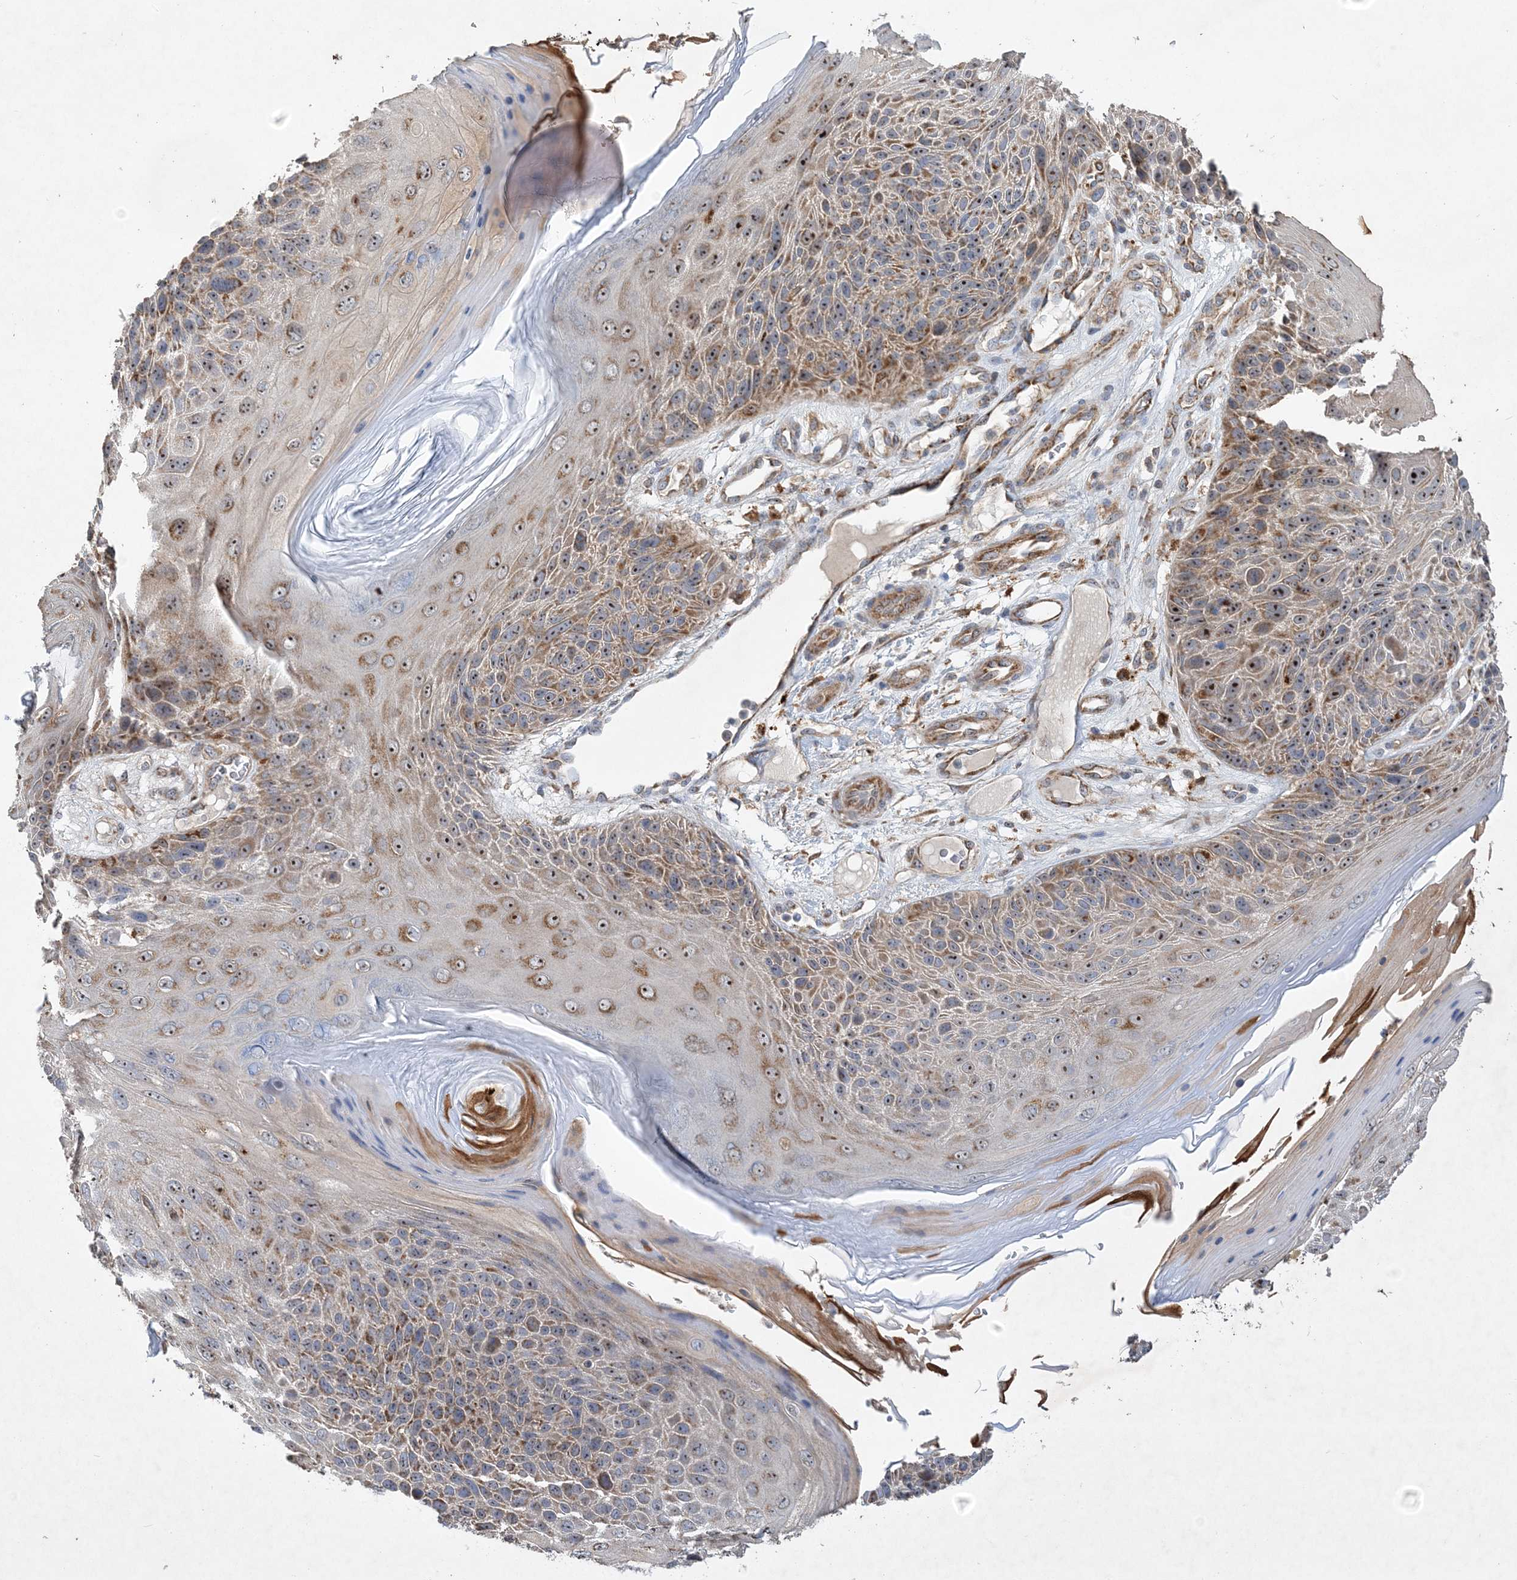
{"staining": {"intensity": "moderate", "quantity": "25%-75%", "location": "cytoplasmic/membranous,nuclear"}, "tissue": "skin cancer", "cell_type": "Tumor cells", "image_type": "cancer", "snomed": [{"axis": "morphology", "description": "Squamous cell carcinoma, NOS"}, {"axis": "topography", "description": "Skin"}], "caption": "Human skin squamous cell carcinoma stained for a protein (brown) reveals moderate cytoplasmic/membranous and nuclear positive expression in about 25%-75% of tumor cells.", "gene": "FEZ2", "patient": {"sex": "female", "age": 88}}